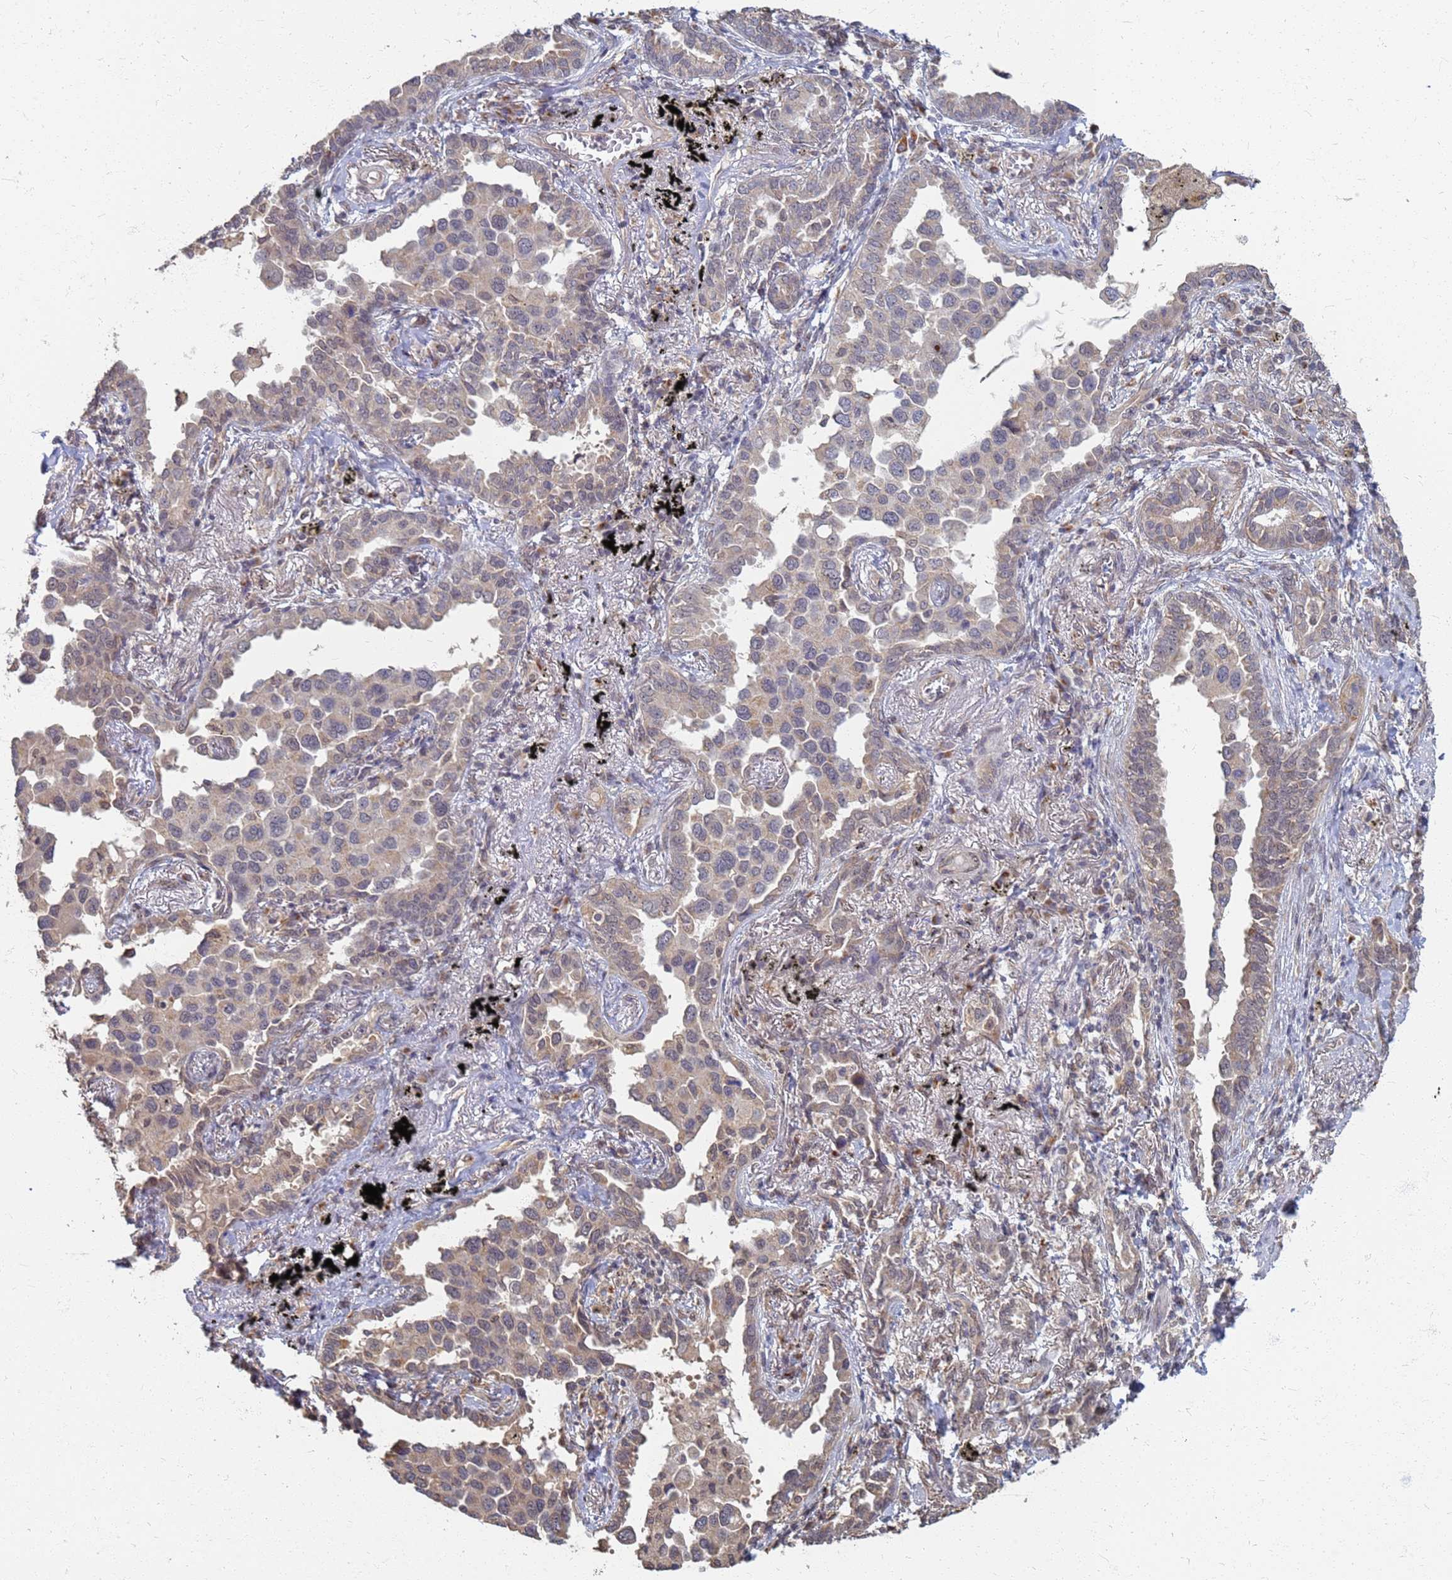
{"staining": {"intensity": "weak", "quantity": "25%-75%", "location": "cytoplasmic/membranous"}, "tissue": "lung cancer", "cell_type": "Tumor cells", "image_type": "cancer", "snomed": [{"axis": "morphology", "description": "Adenocarcinoma, NOS"}, {"axis": "topography", "description": "Lung"}], "caption": "Tumor cells display low levels of weak cytoplasmic/membranous expression in about 25%-75% of cells in lung adenocarcinoma.", "gene": "ITGB4", "patient": {"sex": "male", "age": 67}}